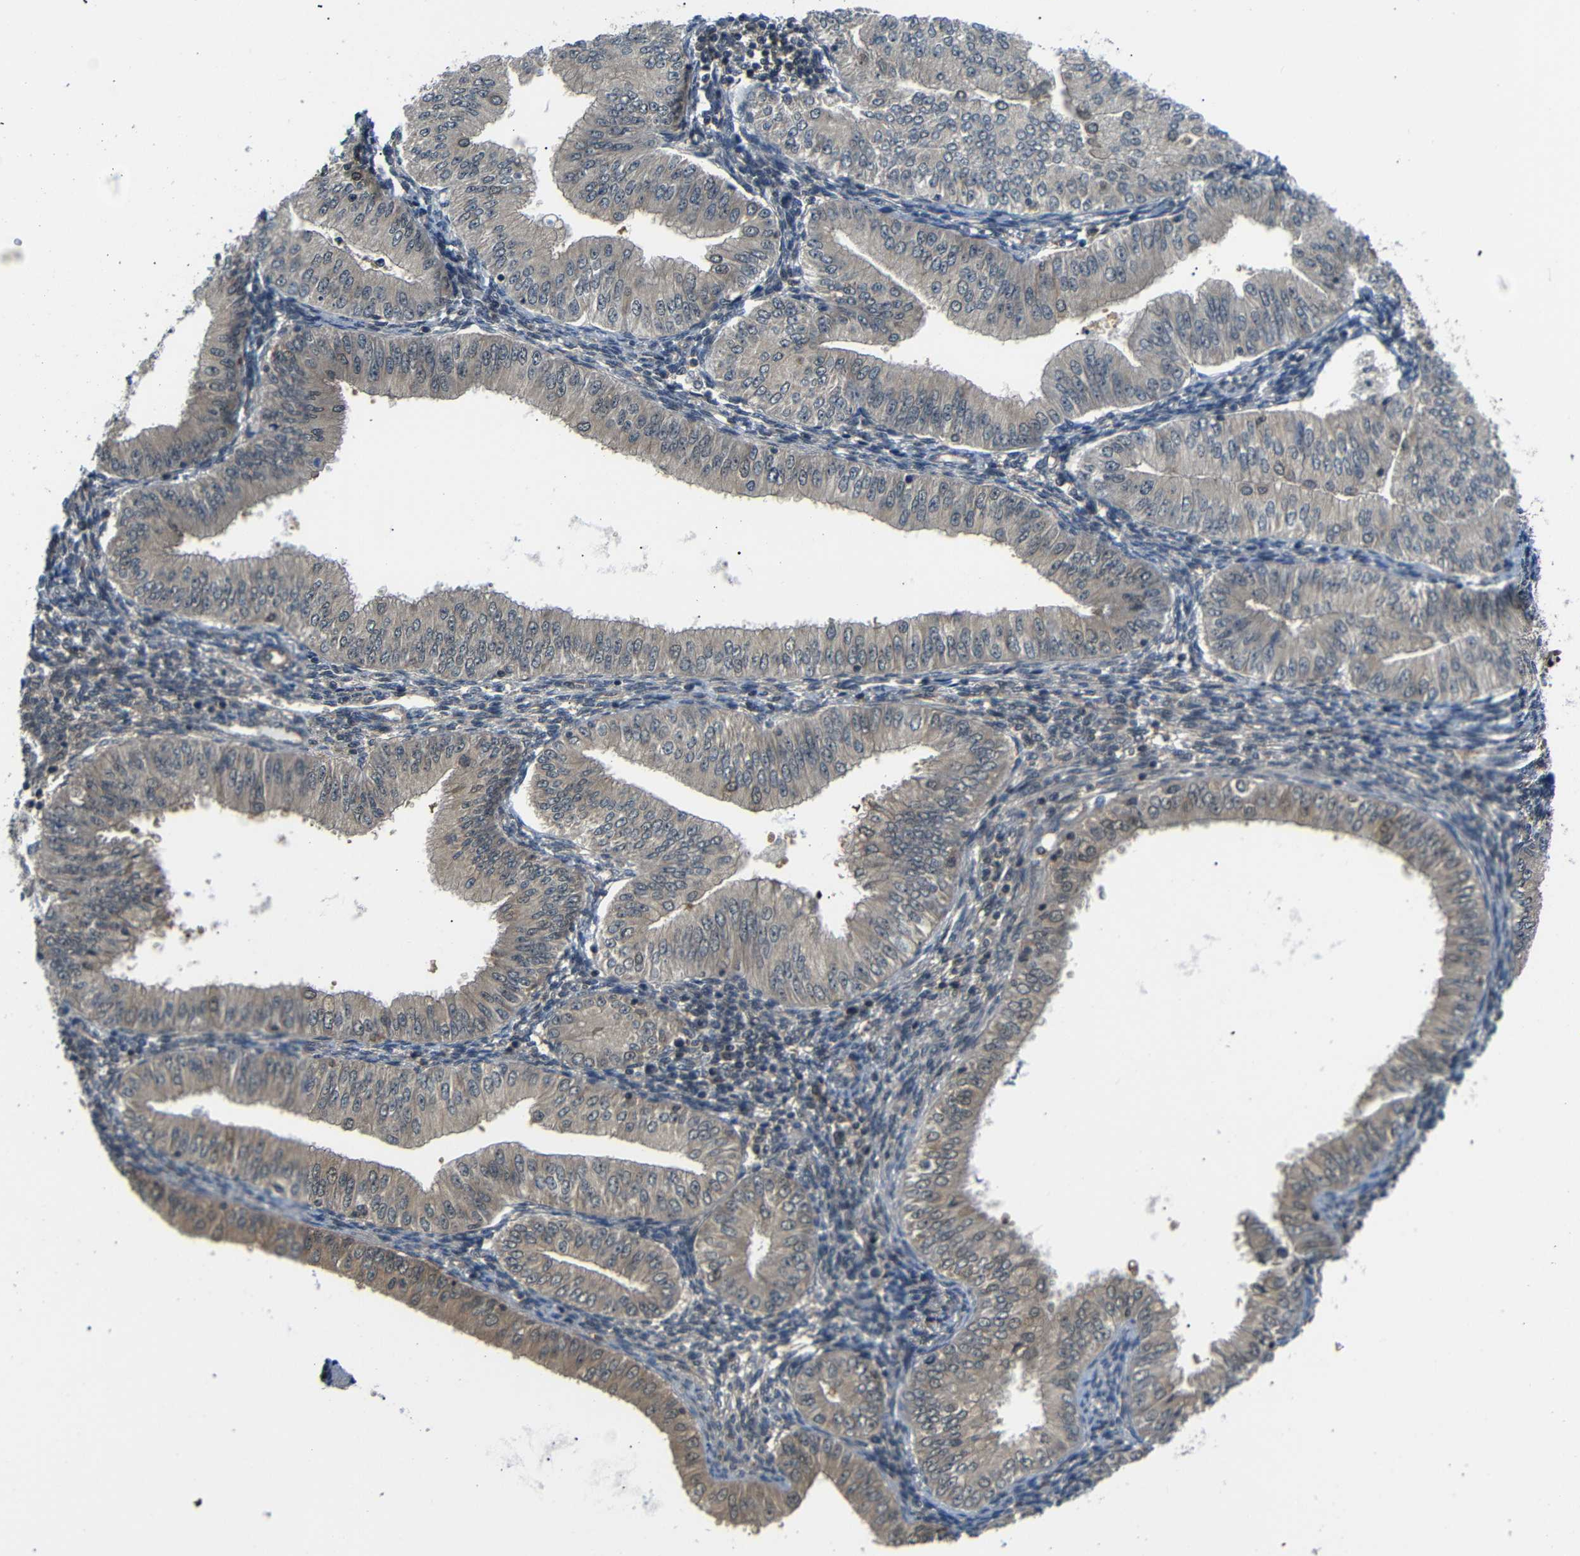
{"staining": {"intensity": "weak", "quantity": "25%-75%", "location": "cytoplasmic/membranous"}, "tissue": "endometrial cancer", "cell_type": "Tumor cells", "image_type": "cancer", "snomed": [{"axis": "morphology", "description": "Normal tissue, NOS"}, {"axis": "morphology", "description": "Adenocarcinoma, NOS"}, {"axis": "topography", "description": "Endometrium"}], "caption": "Weak cytoplasmic/membranous protein positivity is present in about 25%-75% of tumor cells in adenocarcinoma (endometrial).", "gene": "UBXN1", "patient": {"sex": "female", "age": 53}}